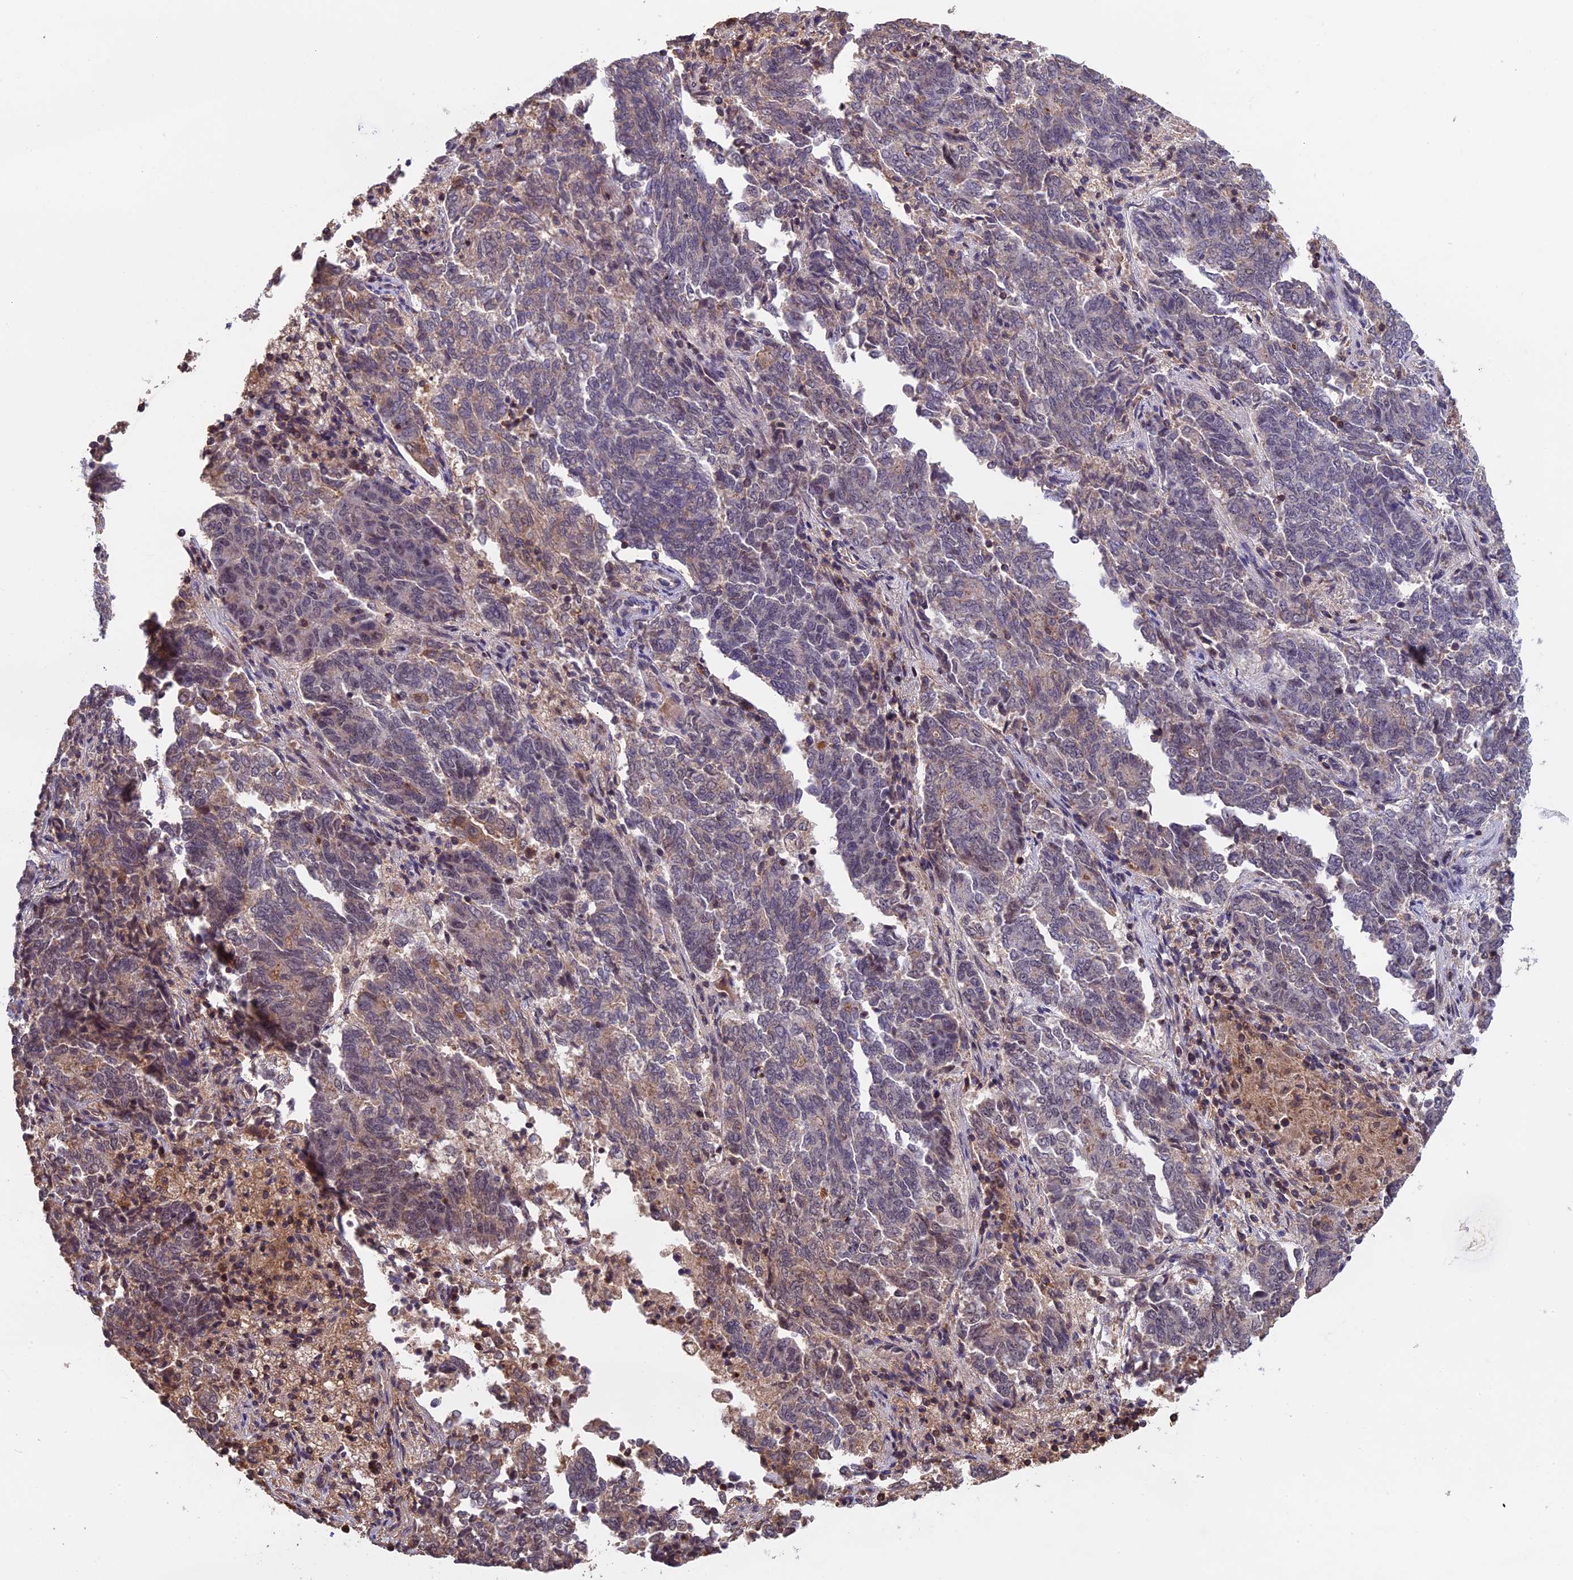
{"staining": {"intensity": "negative", "quantity": "none", "location": "none"}, "tissue": "endometrial cancer", "cell_type": "Tumor cells", "image_type": "cancer", "snomed": [{"axis": "morphology", "description": "Adenocarcinoma, NOS"}, {"axis": "topography", "description": "Endometrium"}], "caption": "Adenocarcinoma (endometrial) was stained to show a protein in brown. There is no significant positivity in tumor cells. (DAB immunohistochemistry (IHC) visualized using brightfield microscopy, high magnification).", "gene": "PKD2L2", "patient": {"sex": "female", "age": 80}}